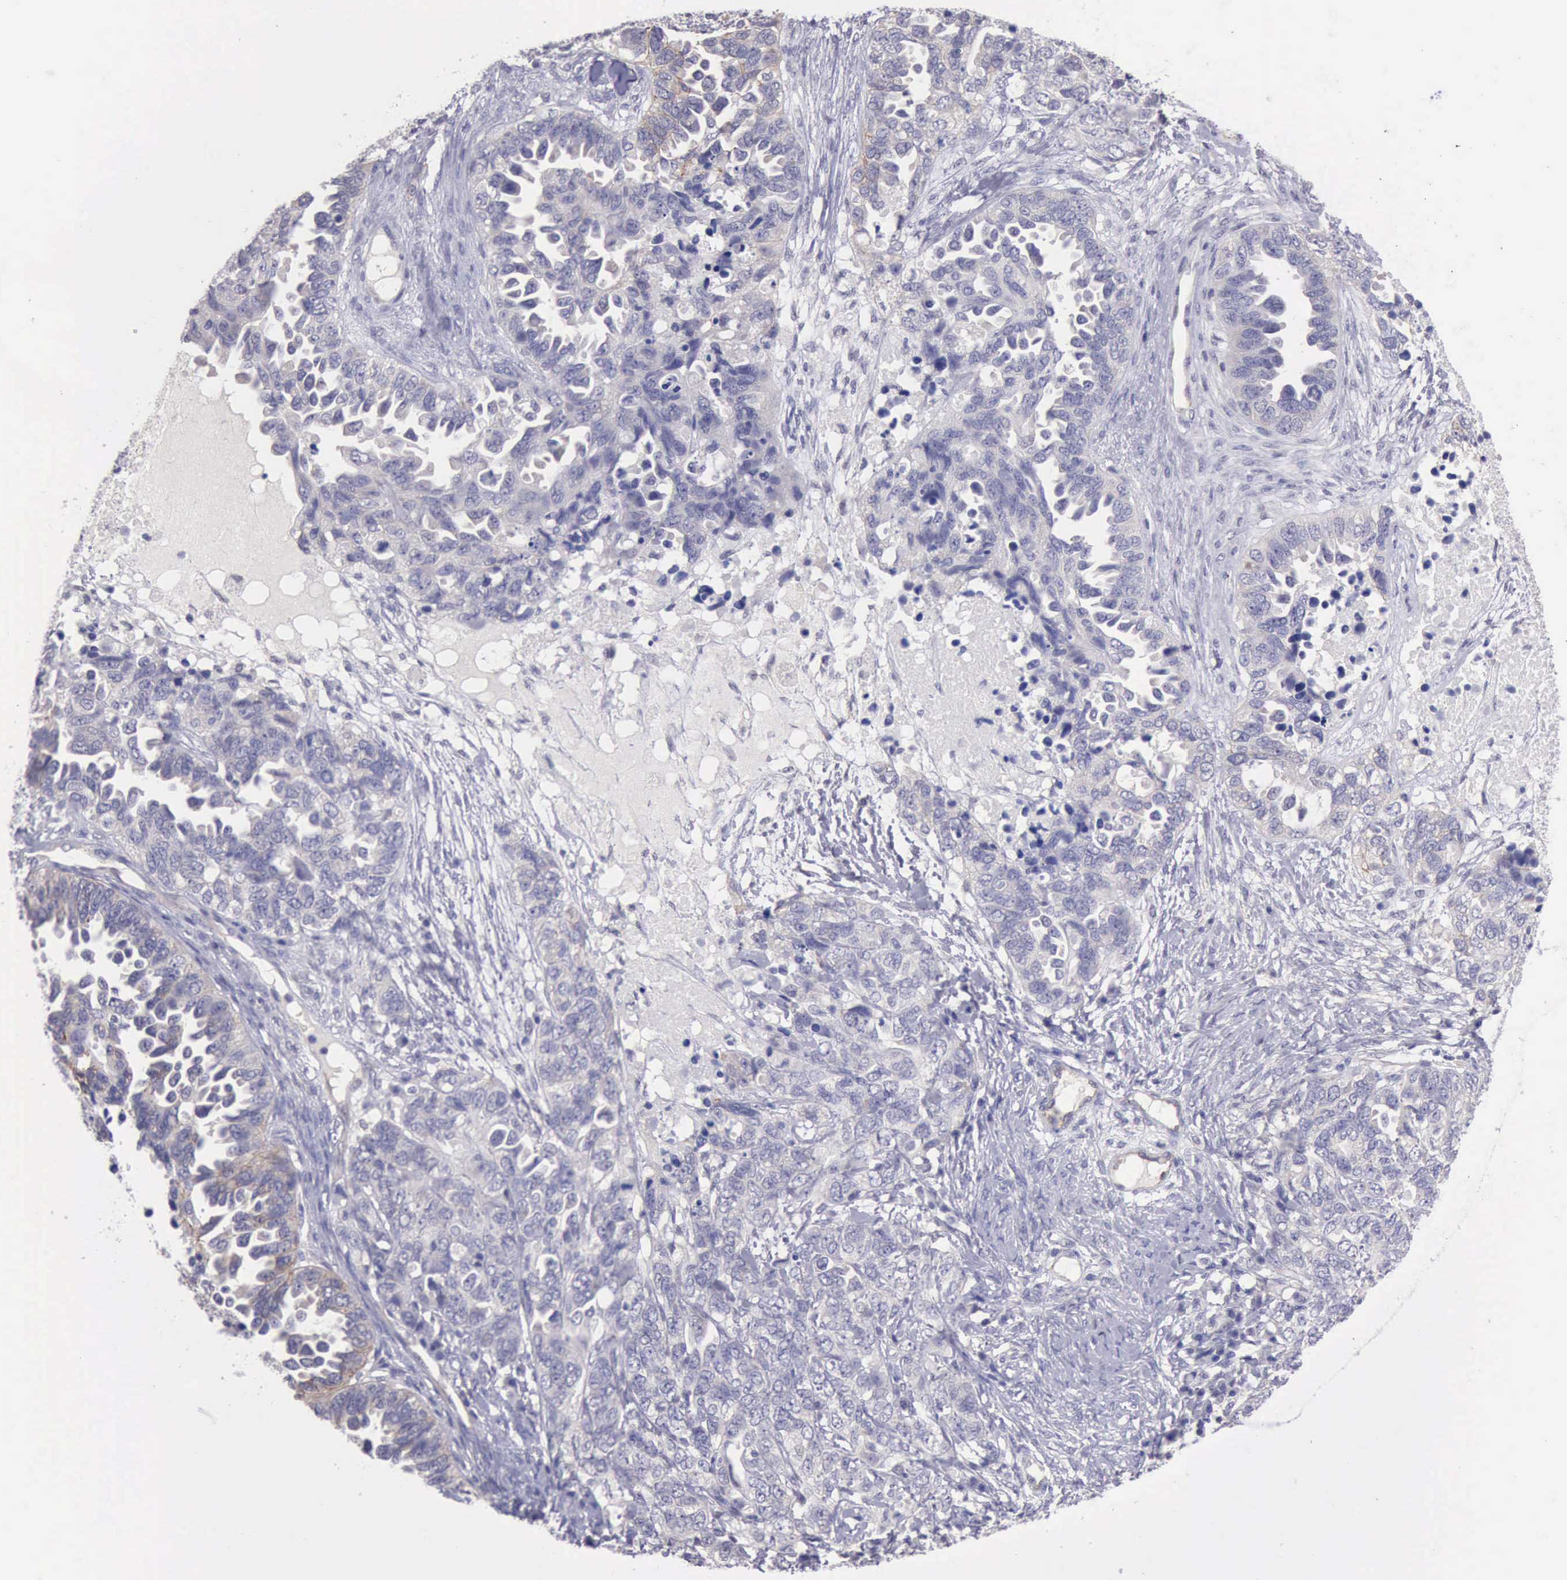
{"staining": {"intensity": "weak", "quantity": "<25%", "location": "cytoplasmic/membranous"}, "tissue": "ovarian cancer", "cell_type": "Tumor cells", "image_type": "cancer", "snomed": [{"axis": "morphology", "description": "Cystadenocarcinoma, serous, NOS"}, {"axis": "topography", "description": "Ovary"}], "caption": "This is a image of IHC staining of serous cystadenocarcinoma (ovarian), which shows no positivity in tumor cells.", "gene": "KCND1", "patient": {"sex": "female", "age": 82}}